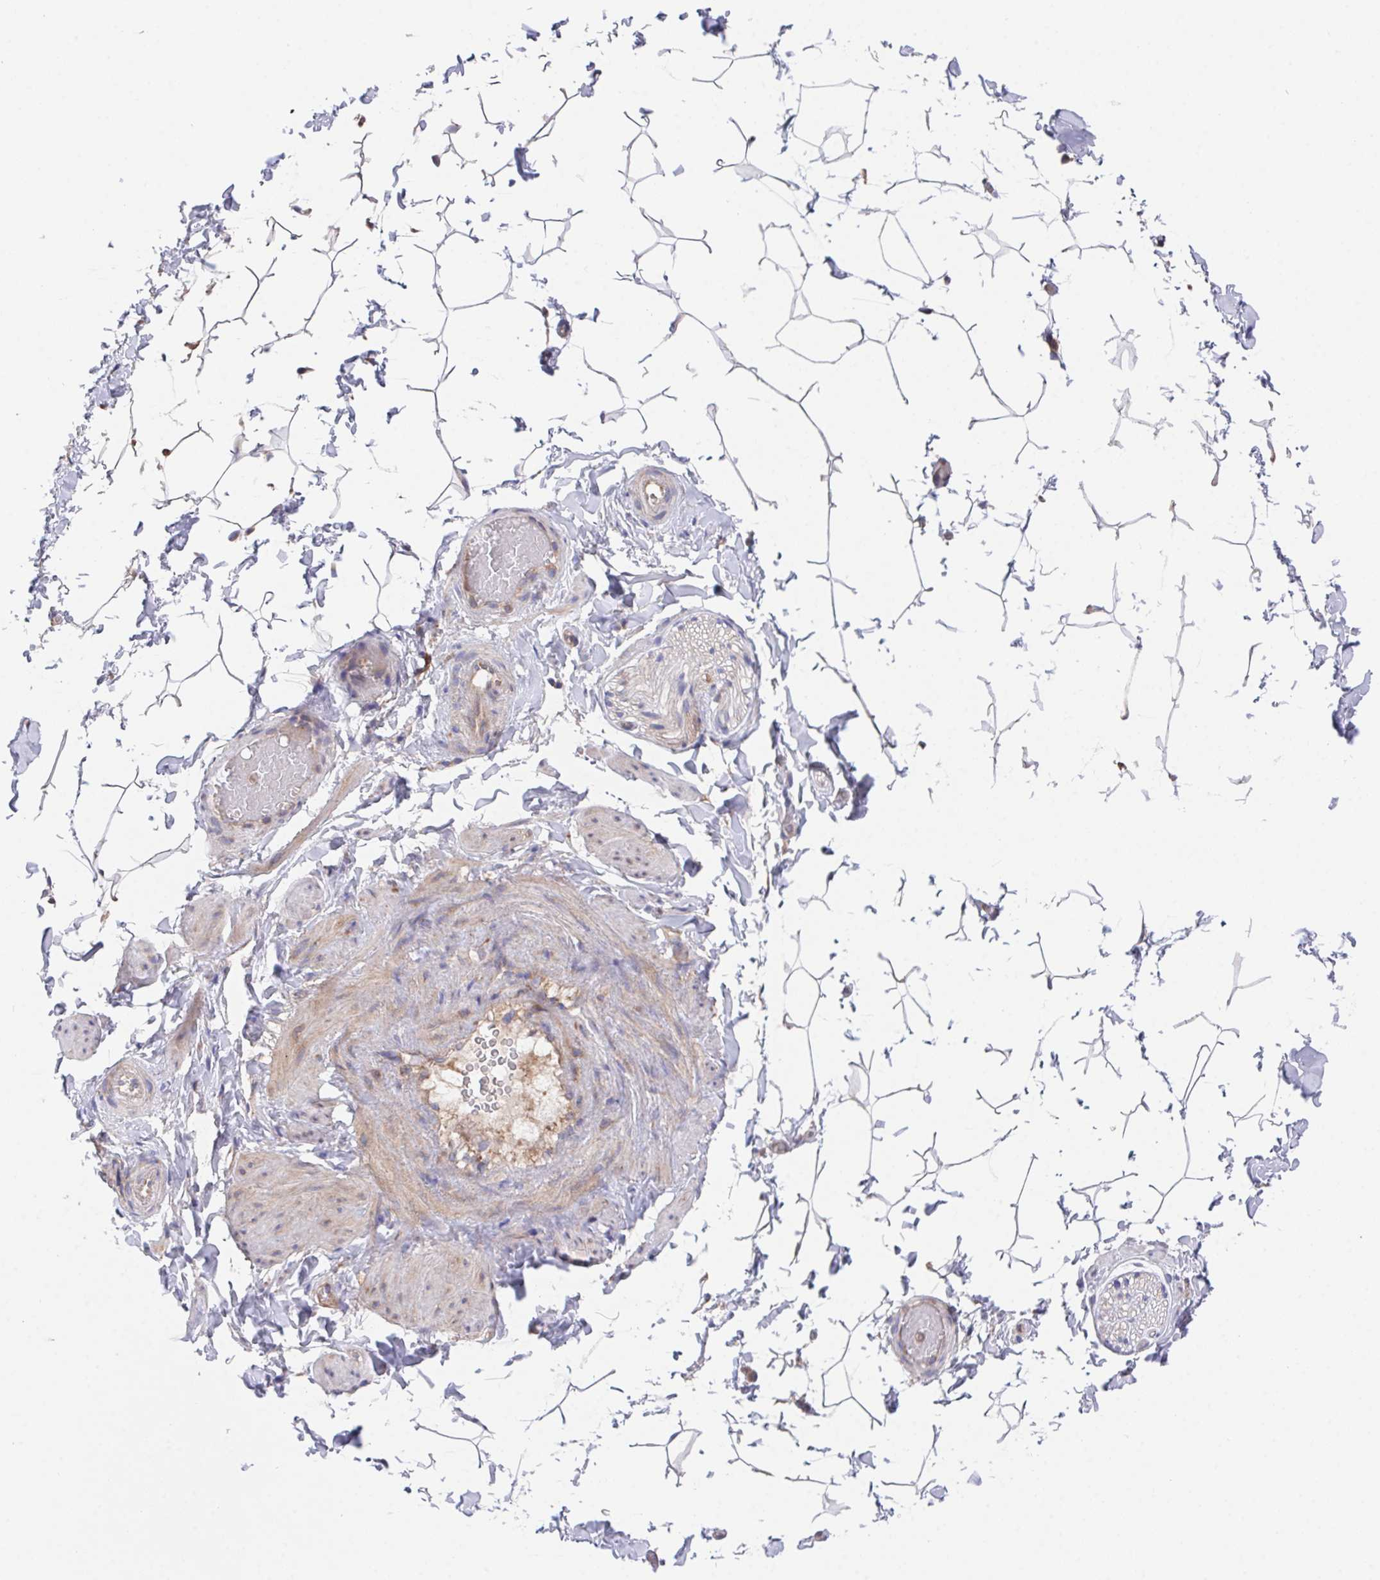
{"staining": {"intensity": "weak", "quantity": "25%-75%", "location": "cytoplasmic/membranous"}, "tissue": "adipose tissue", "cell_type": "Adipocytes", "image_type": "normal", "snomed": [{"axis": "morphology", "description": "Normal tissue, NOS"}, {"axis": "topography", "description": "Epididymis"}, {"axis": "topography", "description": "Peripheral nerve tissue"}], "caption": "This photomicrograph demonstrates normal adipose tissue stained with immunohistochemistry to label a protein in brown. The cytoplasmic/membranous of adipocytes show weak positivity for the protein. Nuclei are counter-stained blue.", "gene": "FAM241A", "patient": {"sex": "male", "age": 32}}